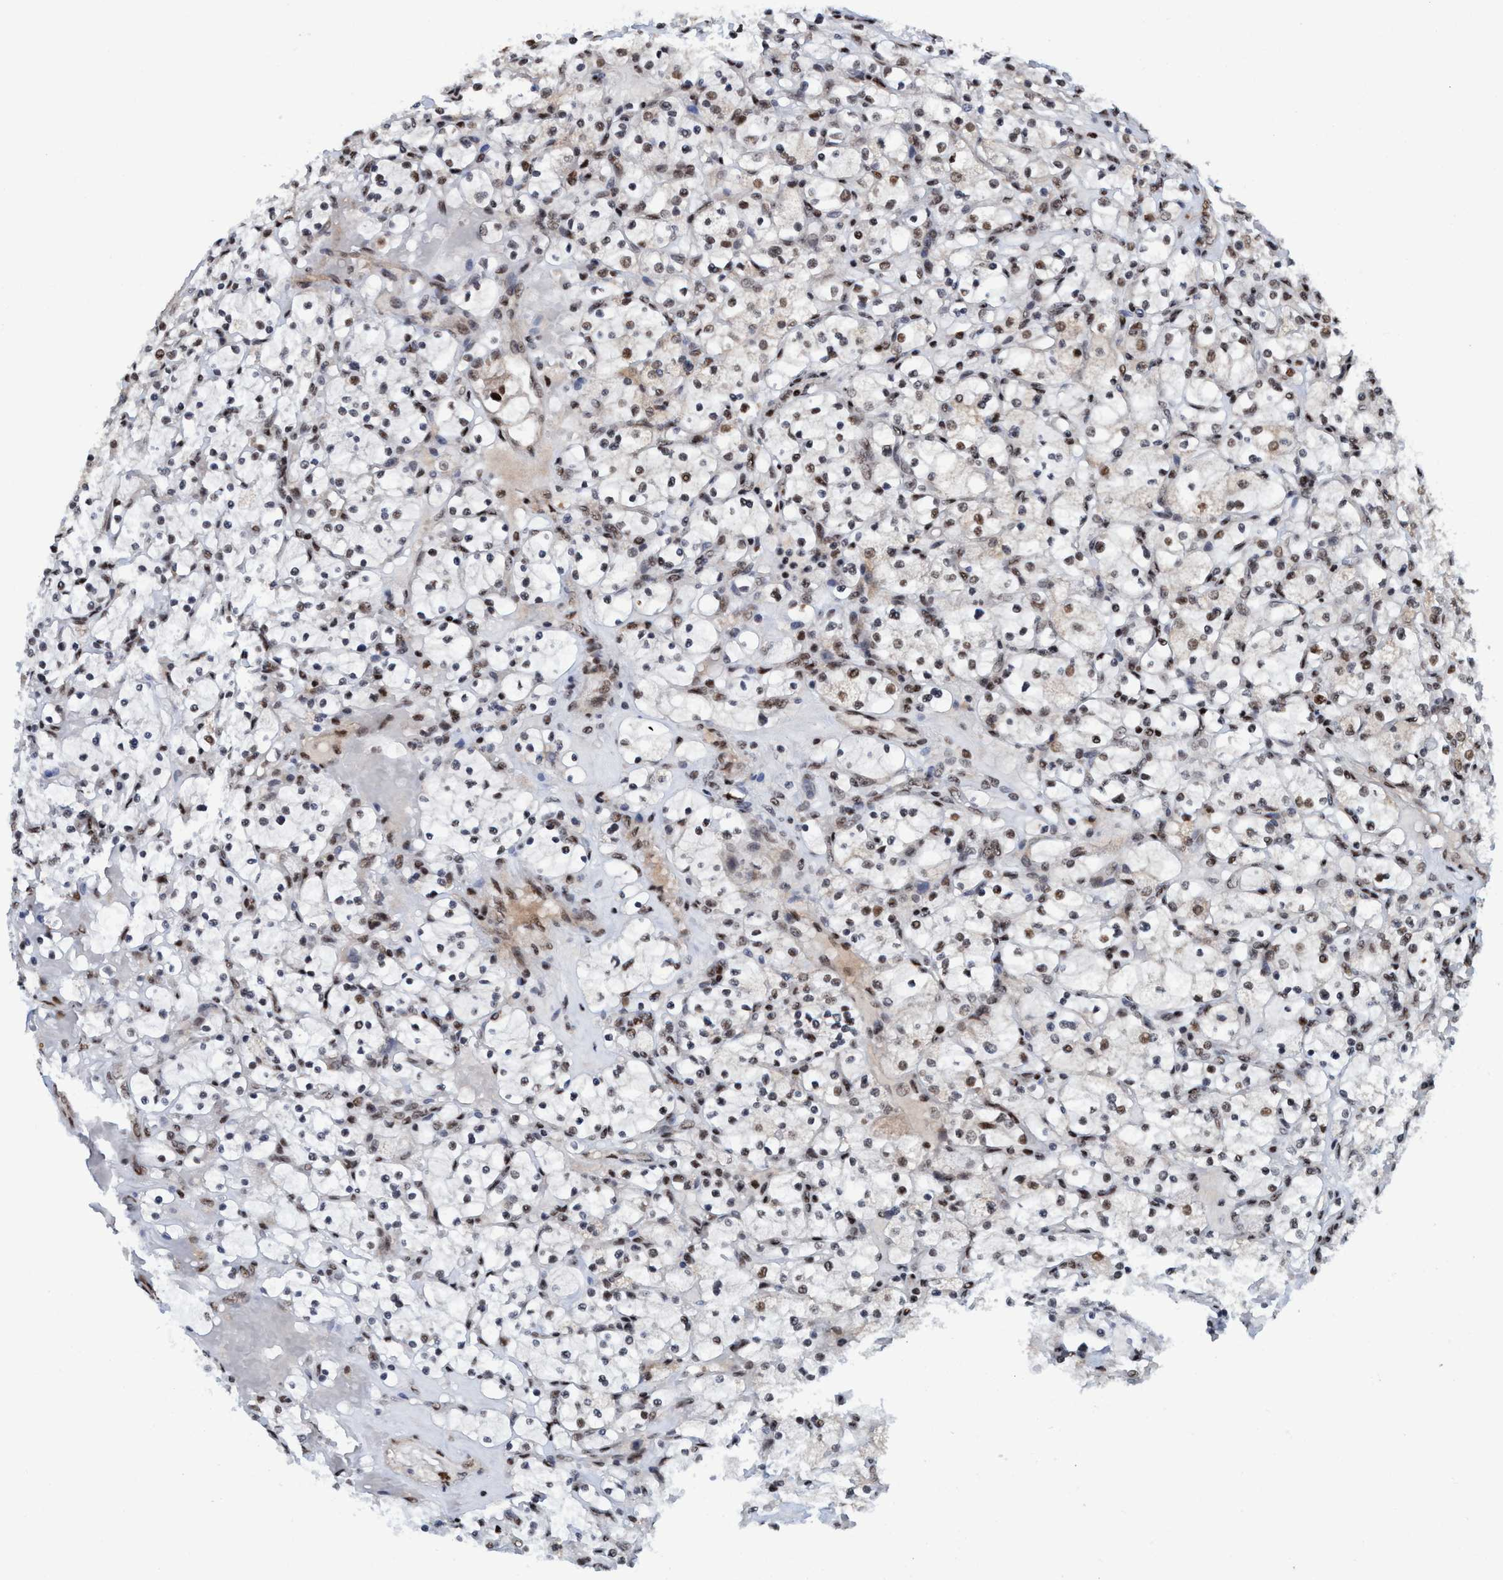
{"staining": {"intensity": "moderate", "quantity": "25%-75%", "location": "nuclear"}, "tissue": "renal cancer", "cell_type": "Tumor cells", "image_type": "cancer", "snomed": [{"axis": "morphology", "description": "Adenocarcinoma, NOS"}, {"axis": "topography", "description": "Kidney"}], "caption": "Adenocarcinoma (renal) stained for a protein (brown) demonstrates moderate nuclear positive staining in approximately 25%-75% of tumor cells.", "gene": "TOPBP1", "patient": {"sex": "female", "age": 83}}